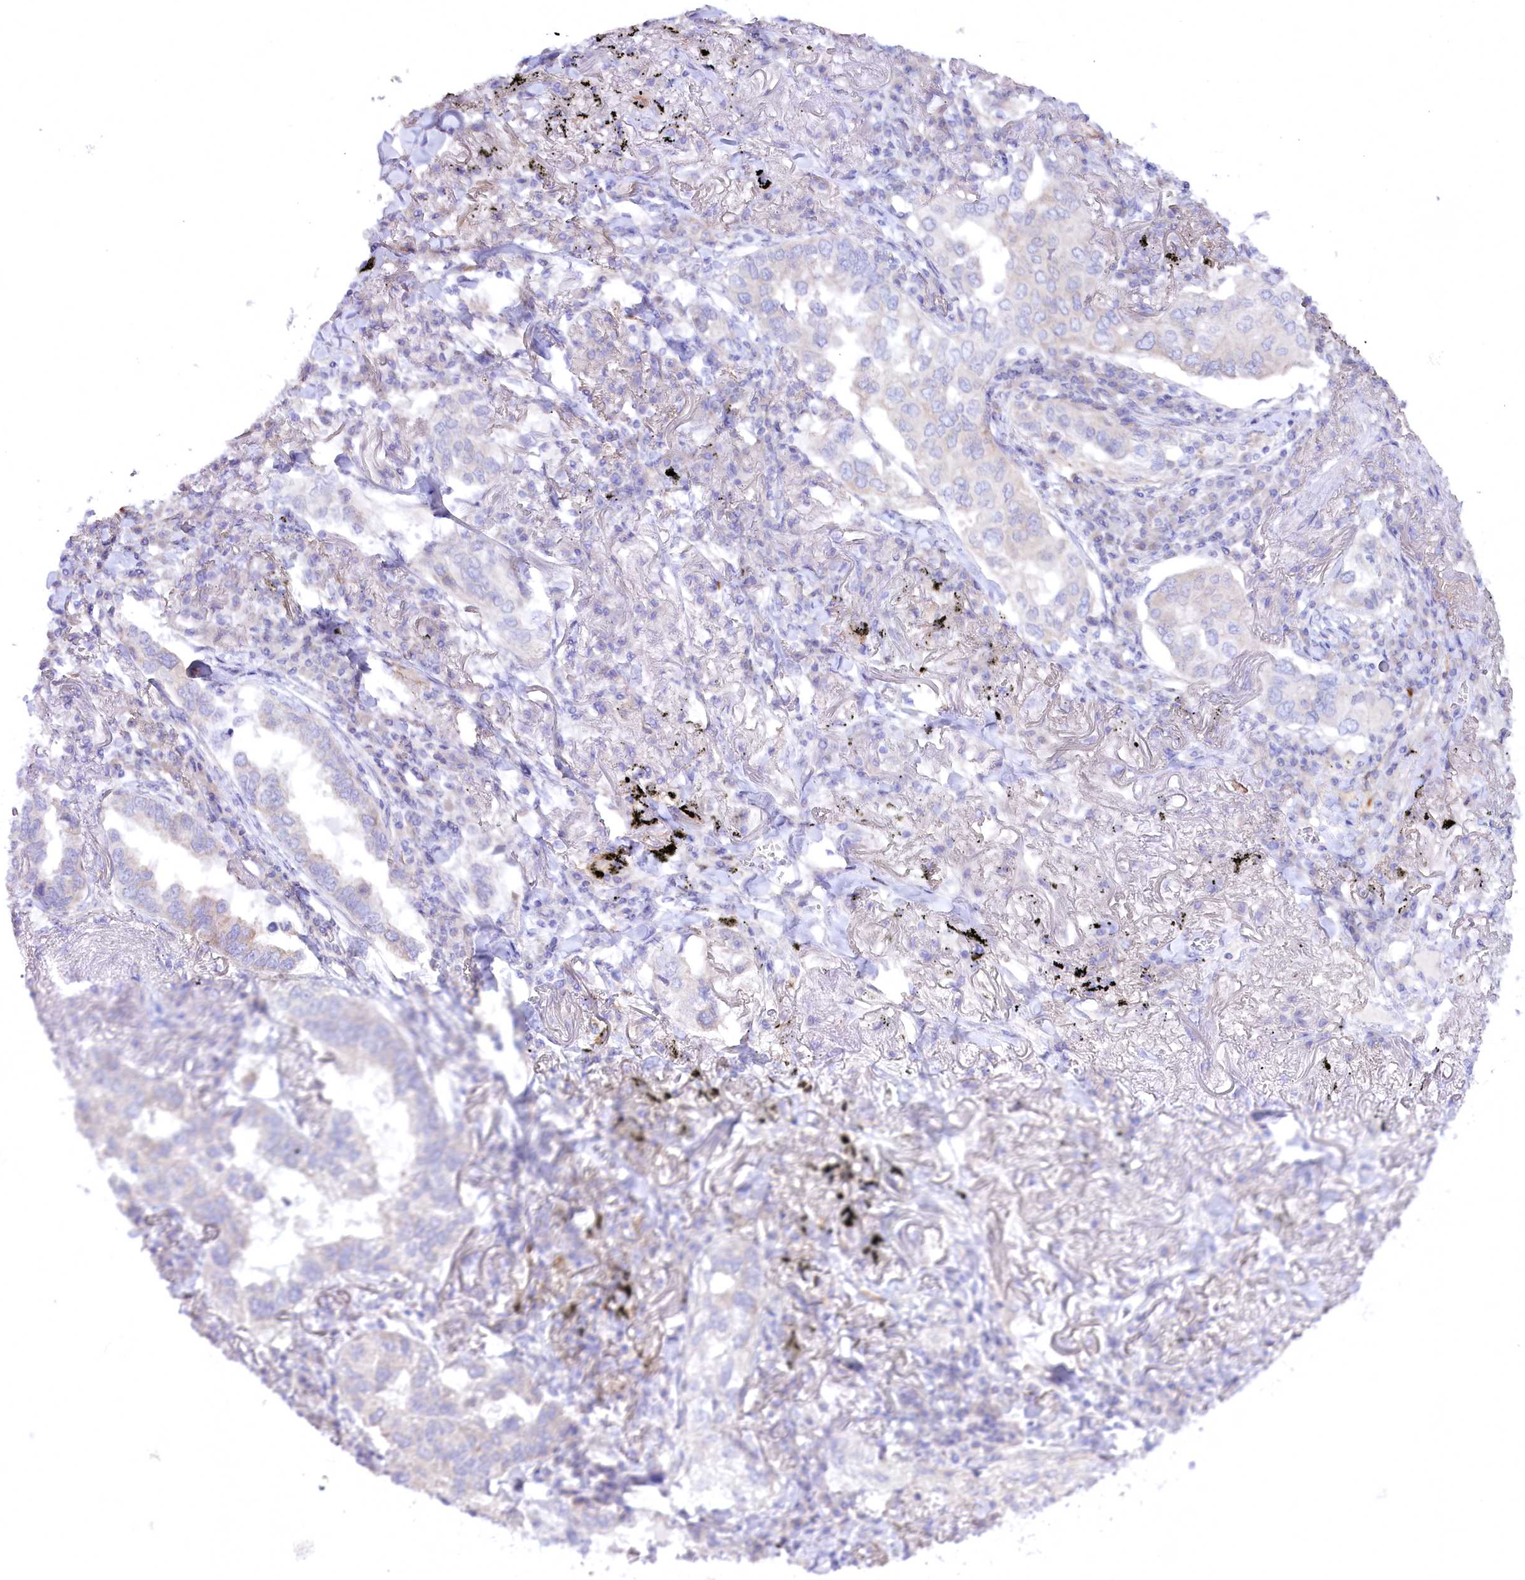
{"staining": {"intensity": "weak", "quantity": "<25%", "location": "cytoplasmic/membranous"}, "tissue": "lung cancer", "cell_type": "Tumor cells", "image_type": "cancer", "snomed": [{"axis": "morphology", "description": "Adenocarcinoma, NOS"}, {"axis": "topography", "description": "Lung"}], "caption": "This is an IHC histopathology image of human lung cancer (adenocarcinoma). There is no expression in tumor cells.", "gene": "MYOZ1", "patient": {"sex": "male", "age": 65}}